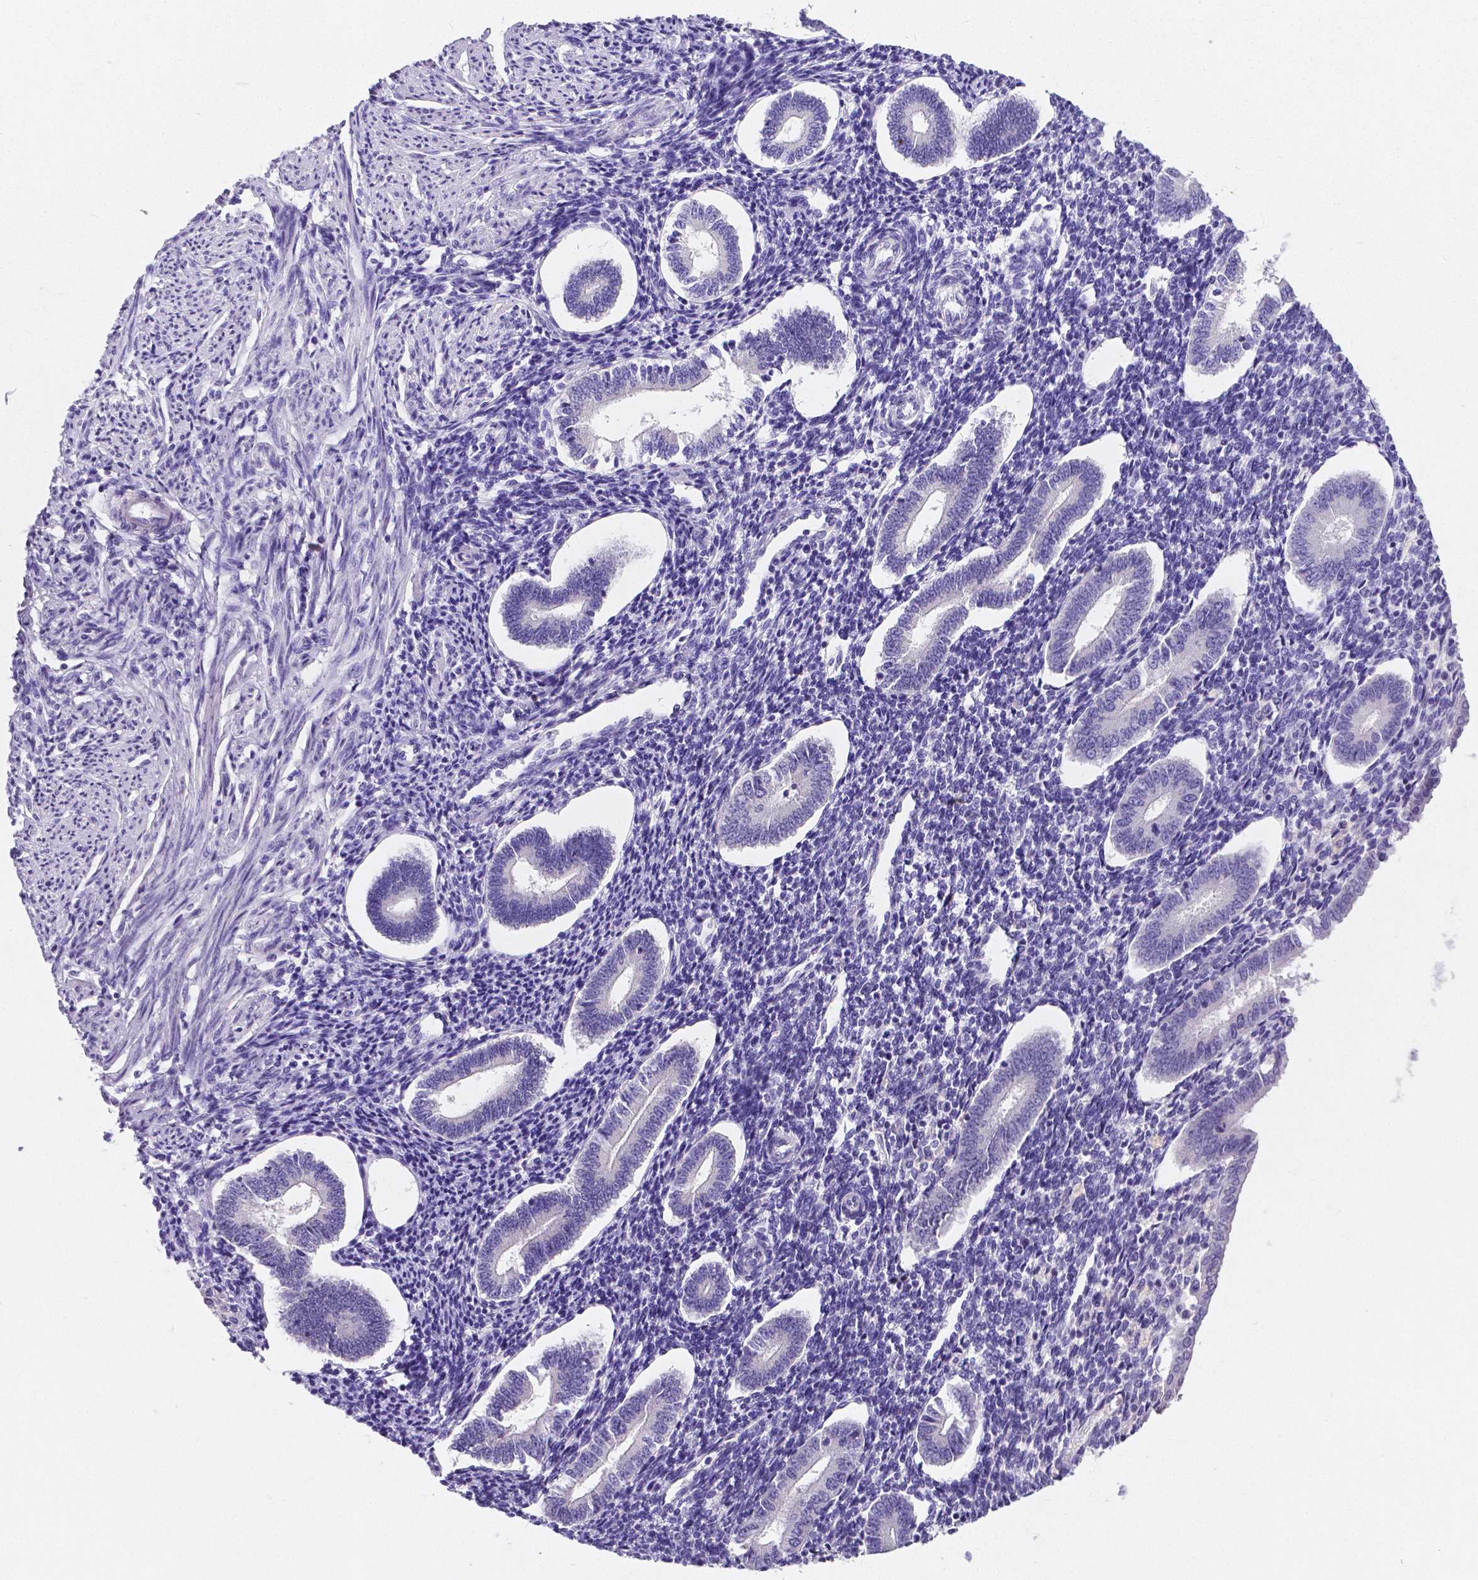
{"staining": {"intensity": "negative", "quantity": "none", "location": "none"}, "tissue": "endometrium", "cell_type": "Cells in endometrial stroma", "image_type": "normal", "snomed": [{"axis": "morphology", "description": "Normal tissue, NOS"}, {"axis": "topography", "description": "Endometrium"}], "caption": "High power microscopy photomicrograph of an immunohistochemistry (IHC) image of normal endometrium, revealing no significant staining in cells in endometrial stroma.", "gene": "SATB2", "patient": {"sex": "female", "age": 40}}